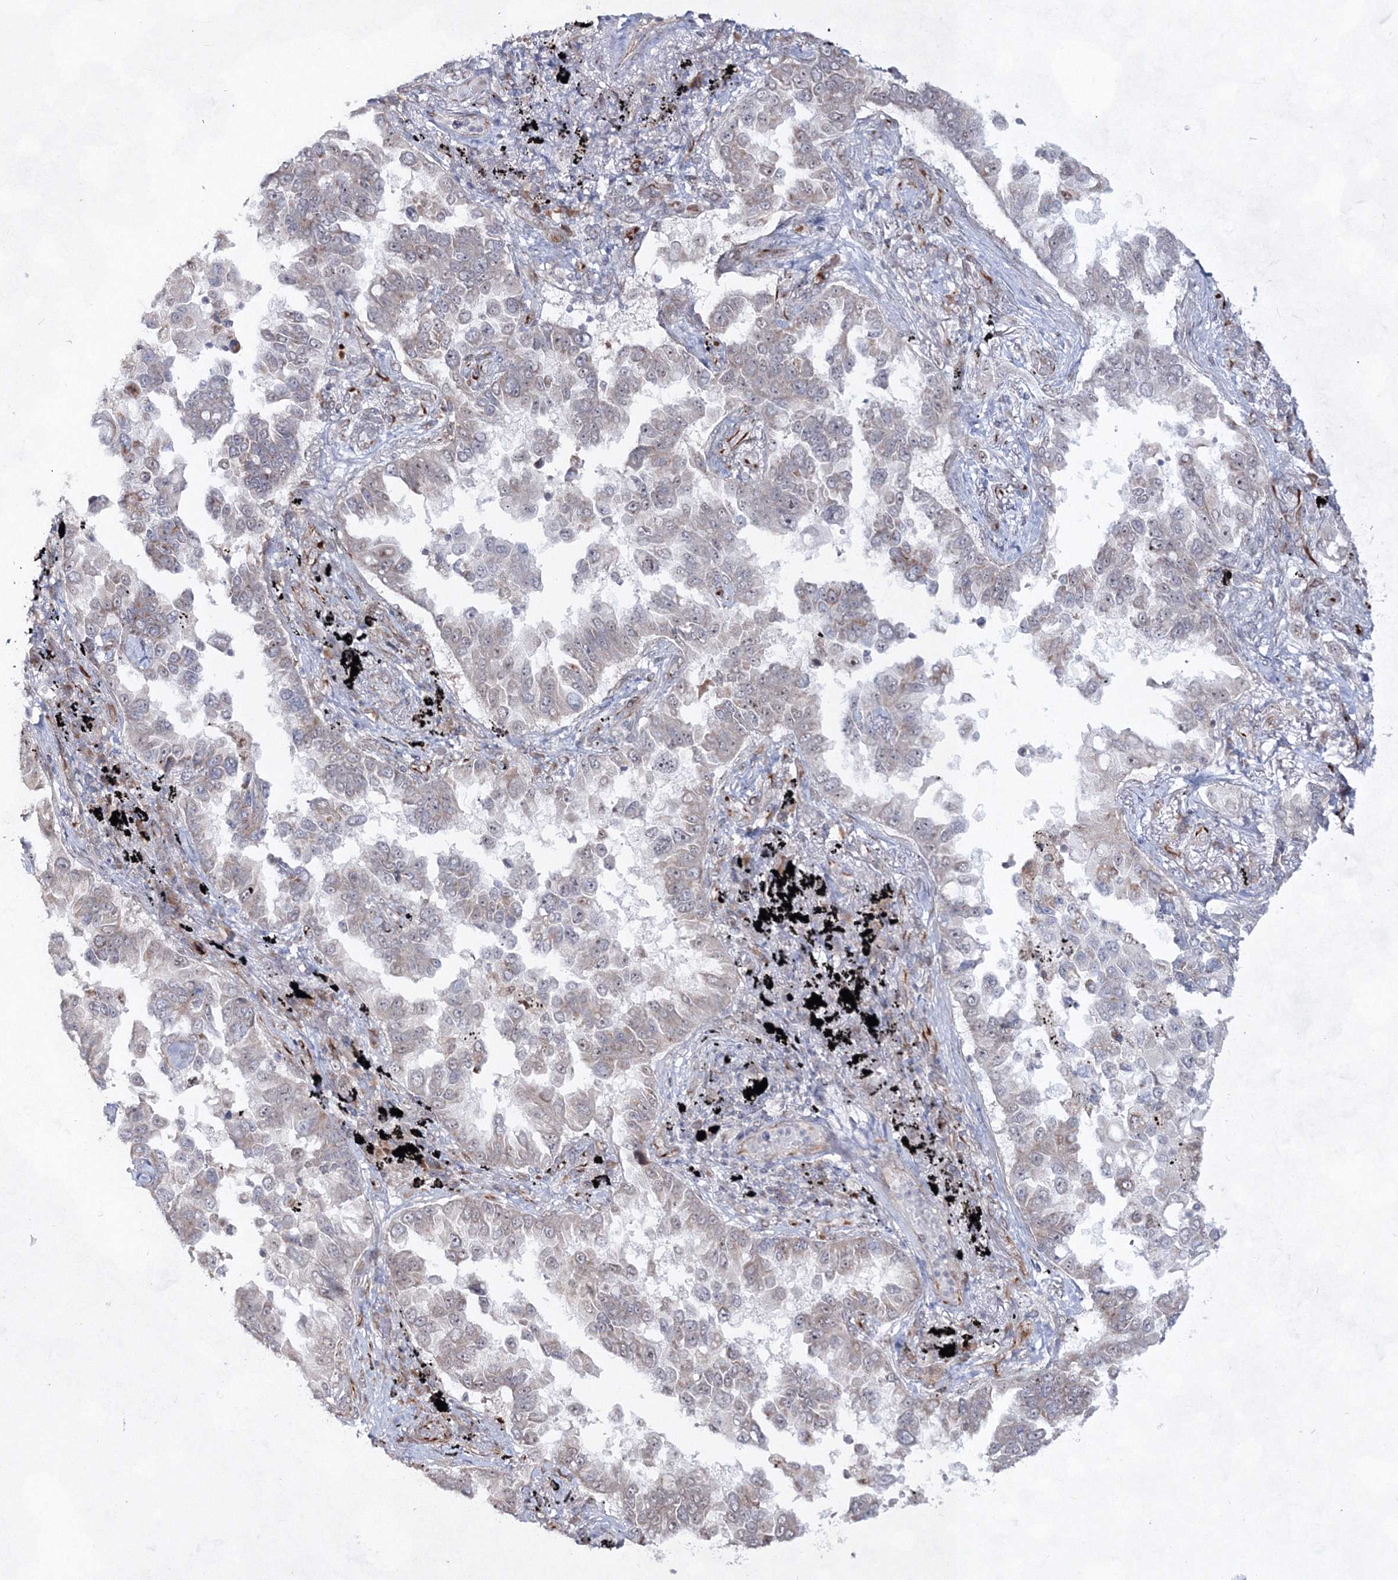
{"staining": {"intensity": "negative", "quantity": "none", "location": "none"}, "tissue": "lung cancer", "cell_type": "Tumor cells", "image_type": "cancer", "snomed": [{"axis": "morphology", "description": "Adenocarcinoma, NOS"}, {"axis": "topography", "description": "Lung"}], "caption": "Immunohistochemistry histopathology image of adenocarcinoma (lung) stained for a protein (brown), which shows no expression in tumor cells. Nuclei are stained in blue.", "gene": "SNIP1", "patient": {"sex": "female", "age": 67}}